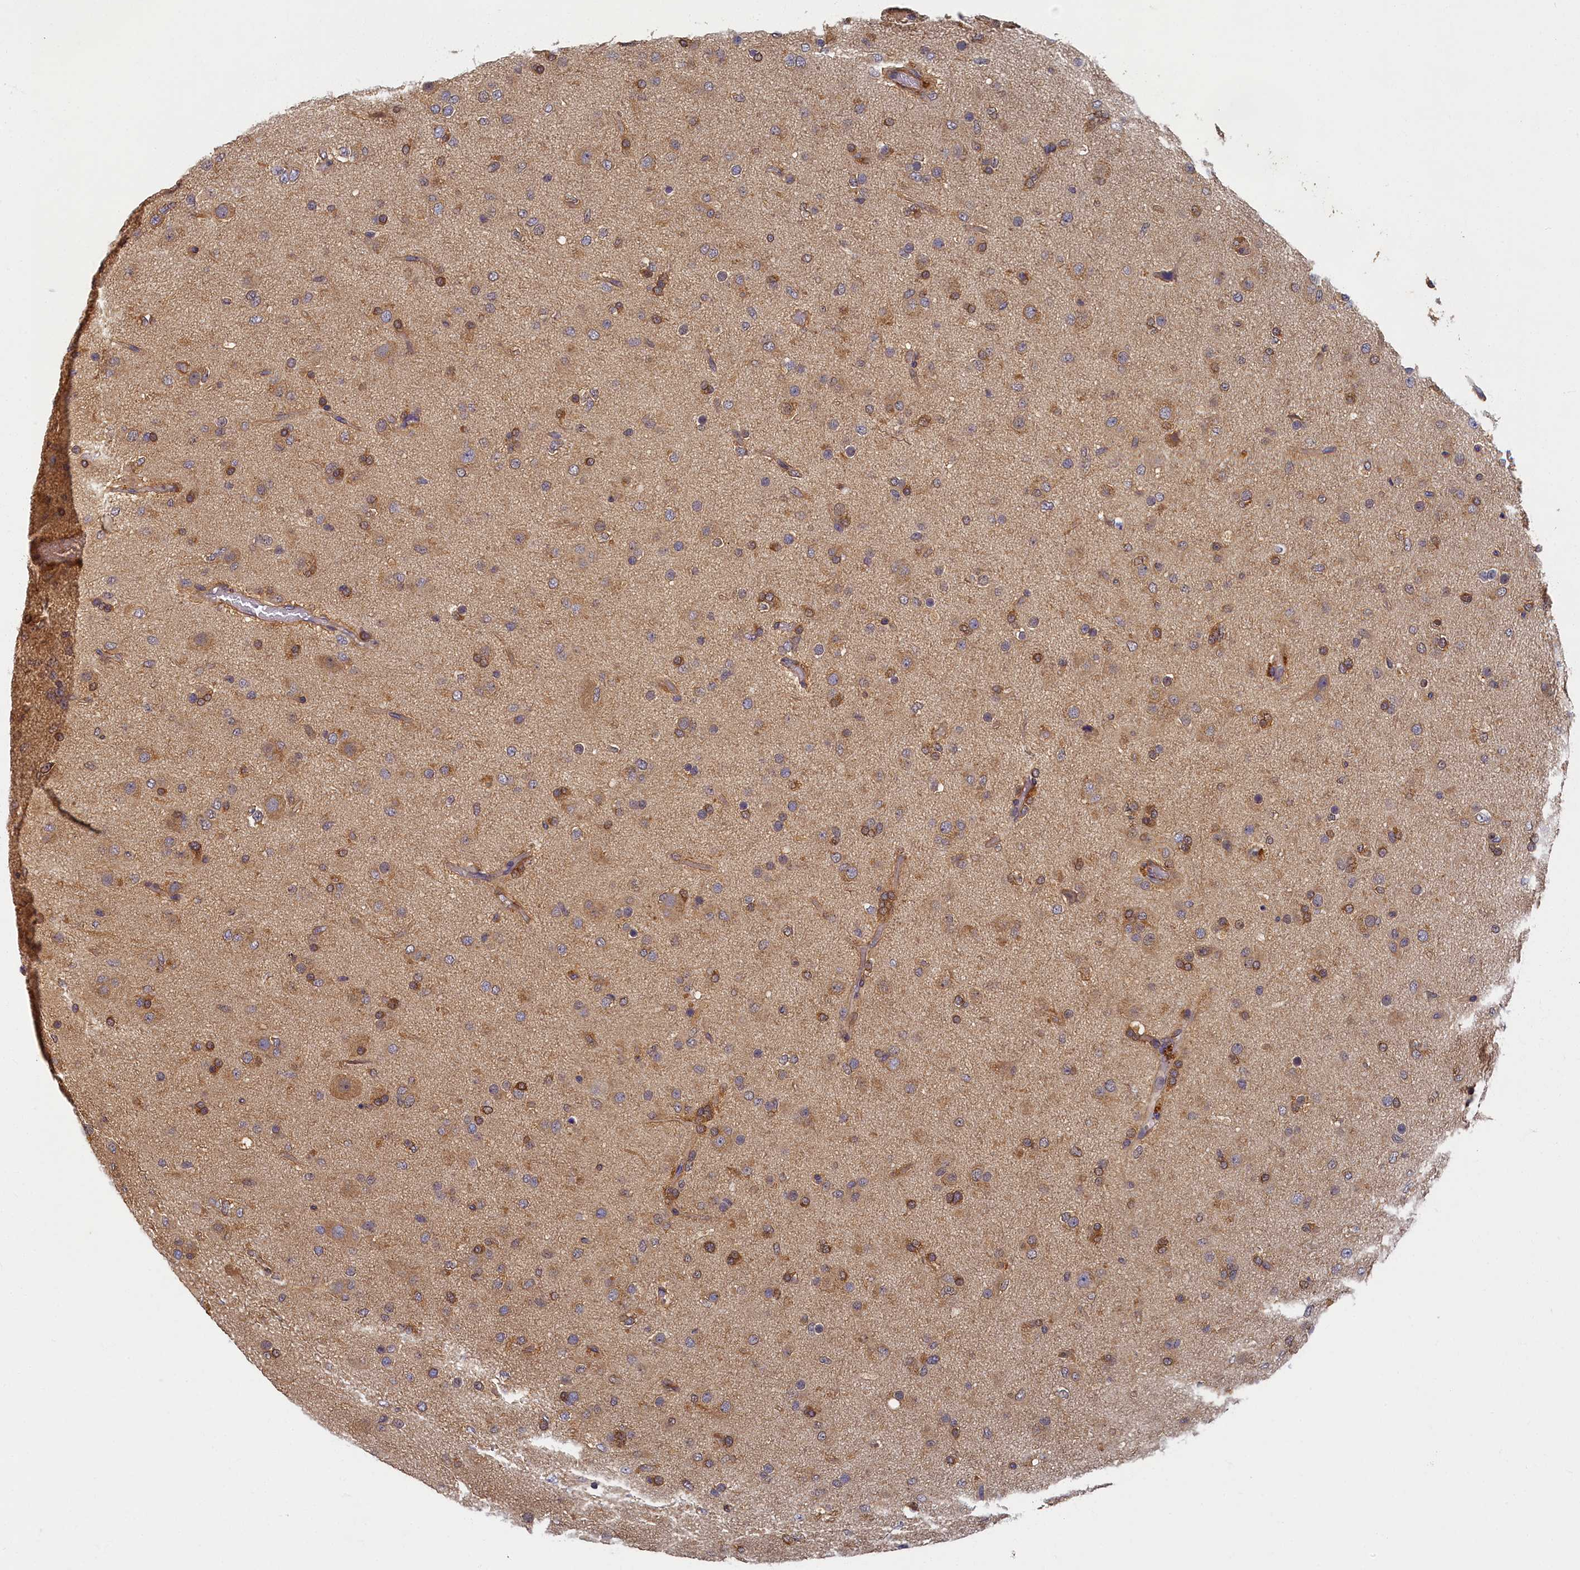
{"staining": {"intensity": "moderate", "quantity": "25%-75%", "location": "cytoplasmic/membranous"}, "tissue": "glioma", "cell_type": "Tumor cells", "image_type": "cancer", "snomed": [{"axis": "morphology", "description": "Glioma, malignant, Low grade"}, {"axis": "topography", "description": "Brain"}], "caption": "High-power microscopy captured an immunohistochemistry image of glioma, revealing moderate cytoplasmic/membranous staining in approximately 25%-75% of tumor cells.", "gene": "TBCB", "patient": {"sex": "male", "age": 65}}